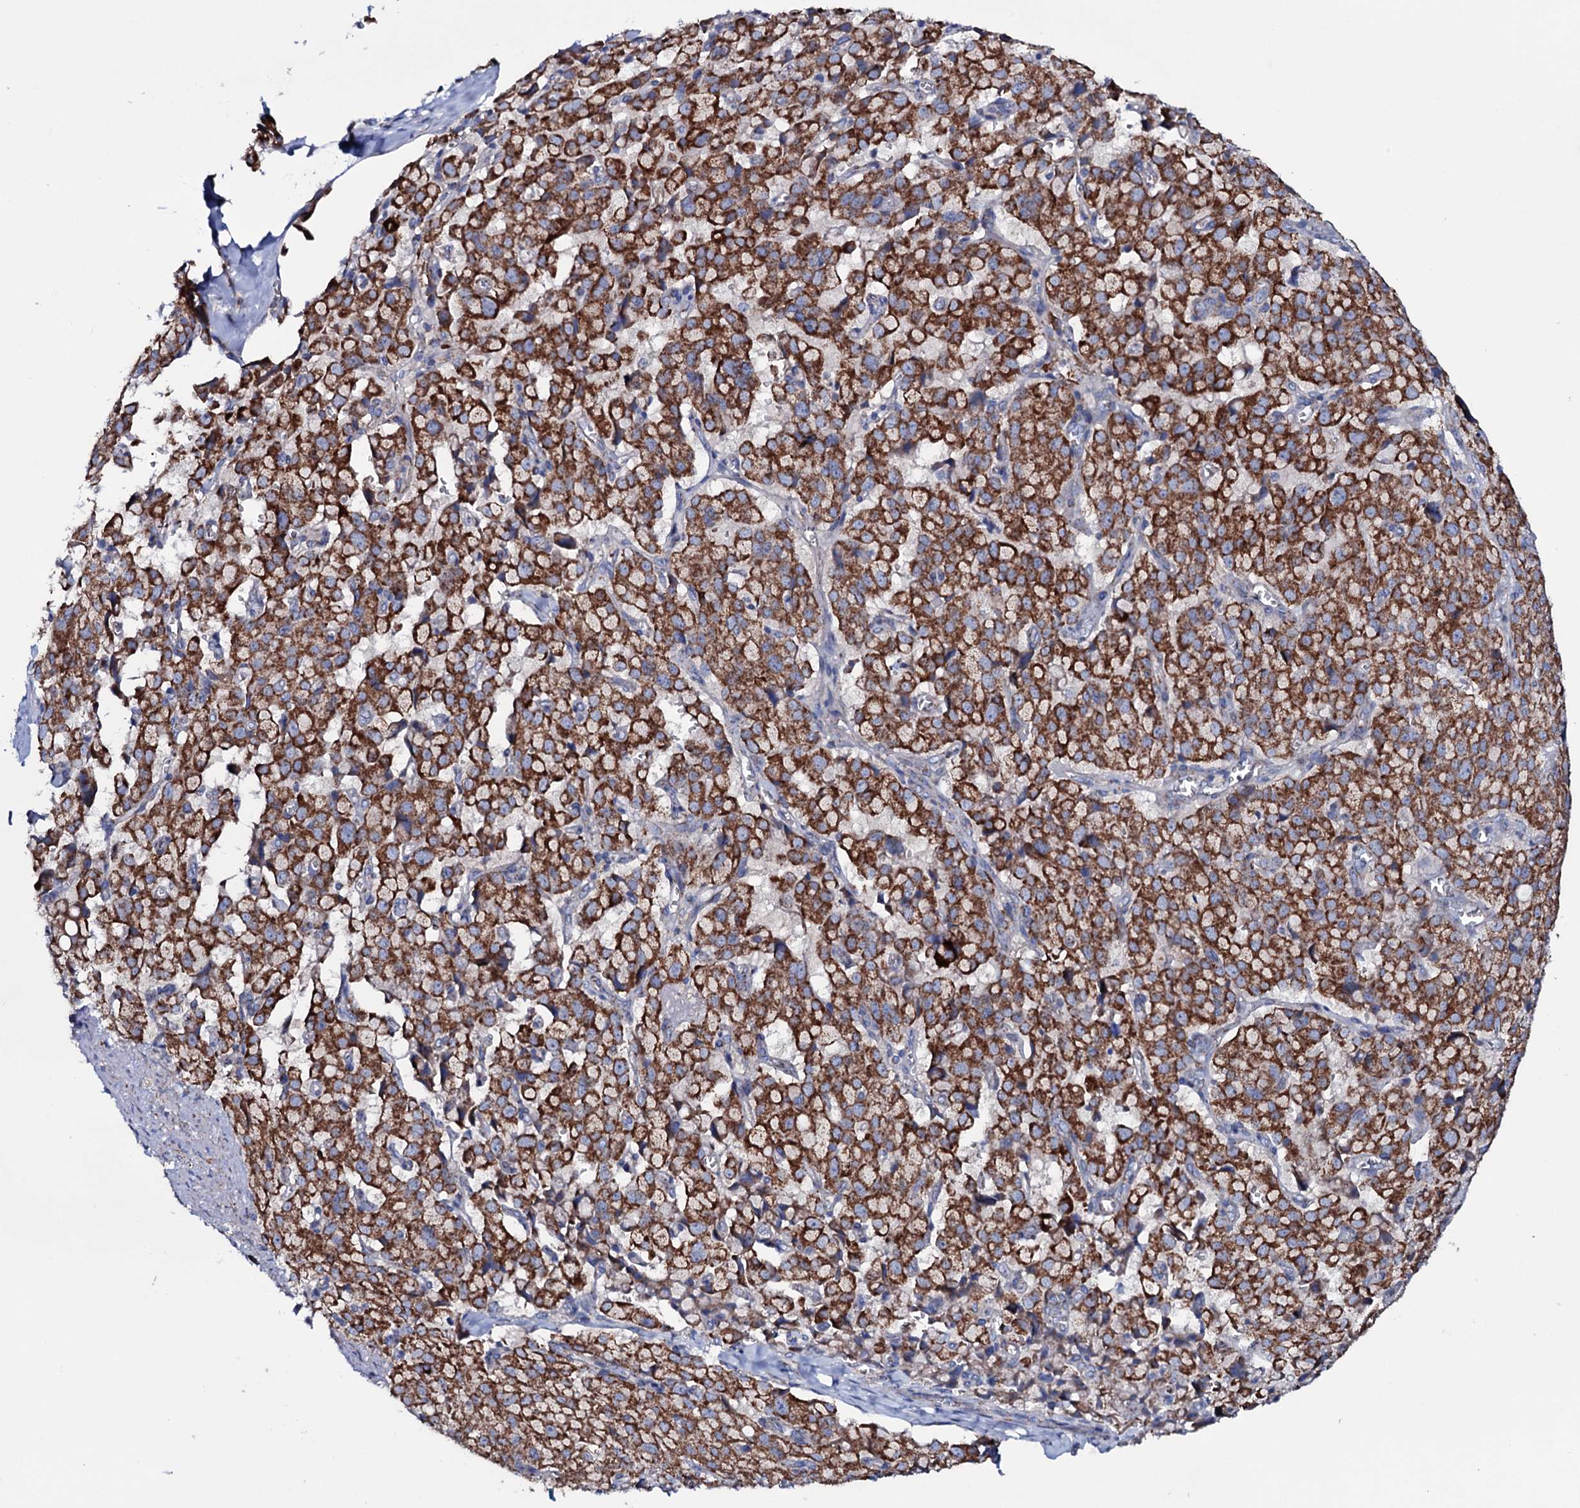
{"staining": {"intensity": "strong", "quantity": ">75%", "location": "cytoplasmic/membranous"}, "tissue": "pancreatic cancer", "cell_type": "Tumor cells", "image_type": "cancer", "snomed": [{"axis": "morphology", "description": "Adenocarcinoma, NOS"}, {"axis": "topography", "description": "Pancreas"}], "caption": "Immunohistochemistry (IHC) of human pancreatic adenocarcinoma exhibits high levels of strong cytoplasmic/membranous positivity in about >75% of tumor cells.", "gene": "MRPS35", "patient": {"sex": "male", "age": 65}}